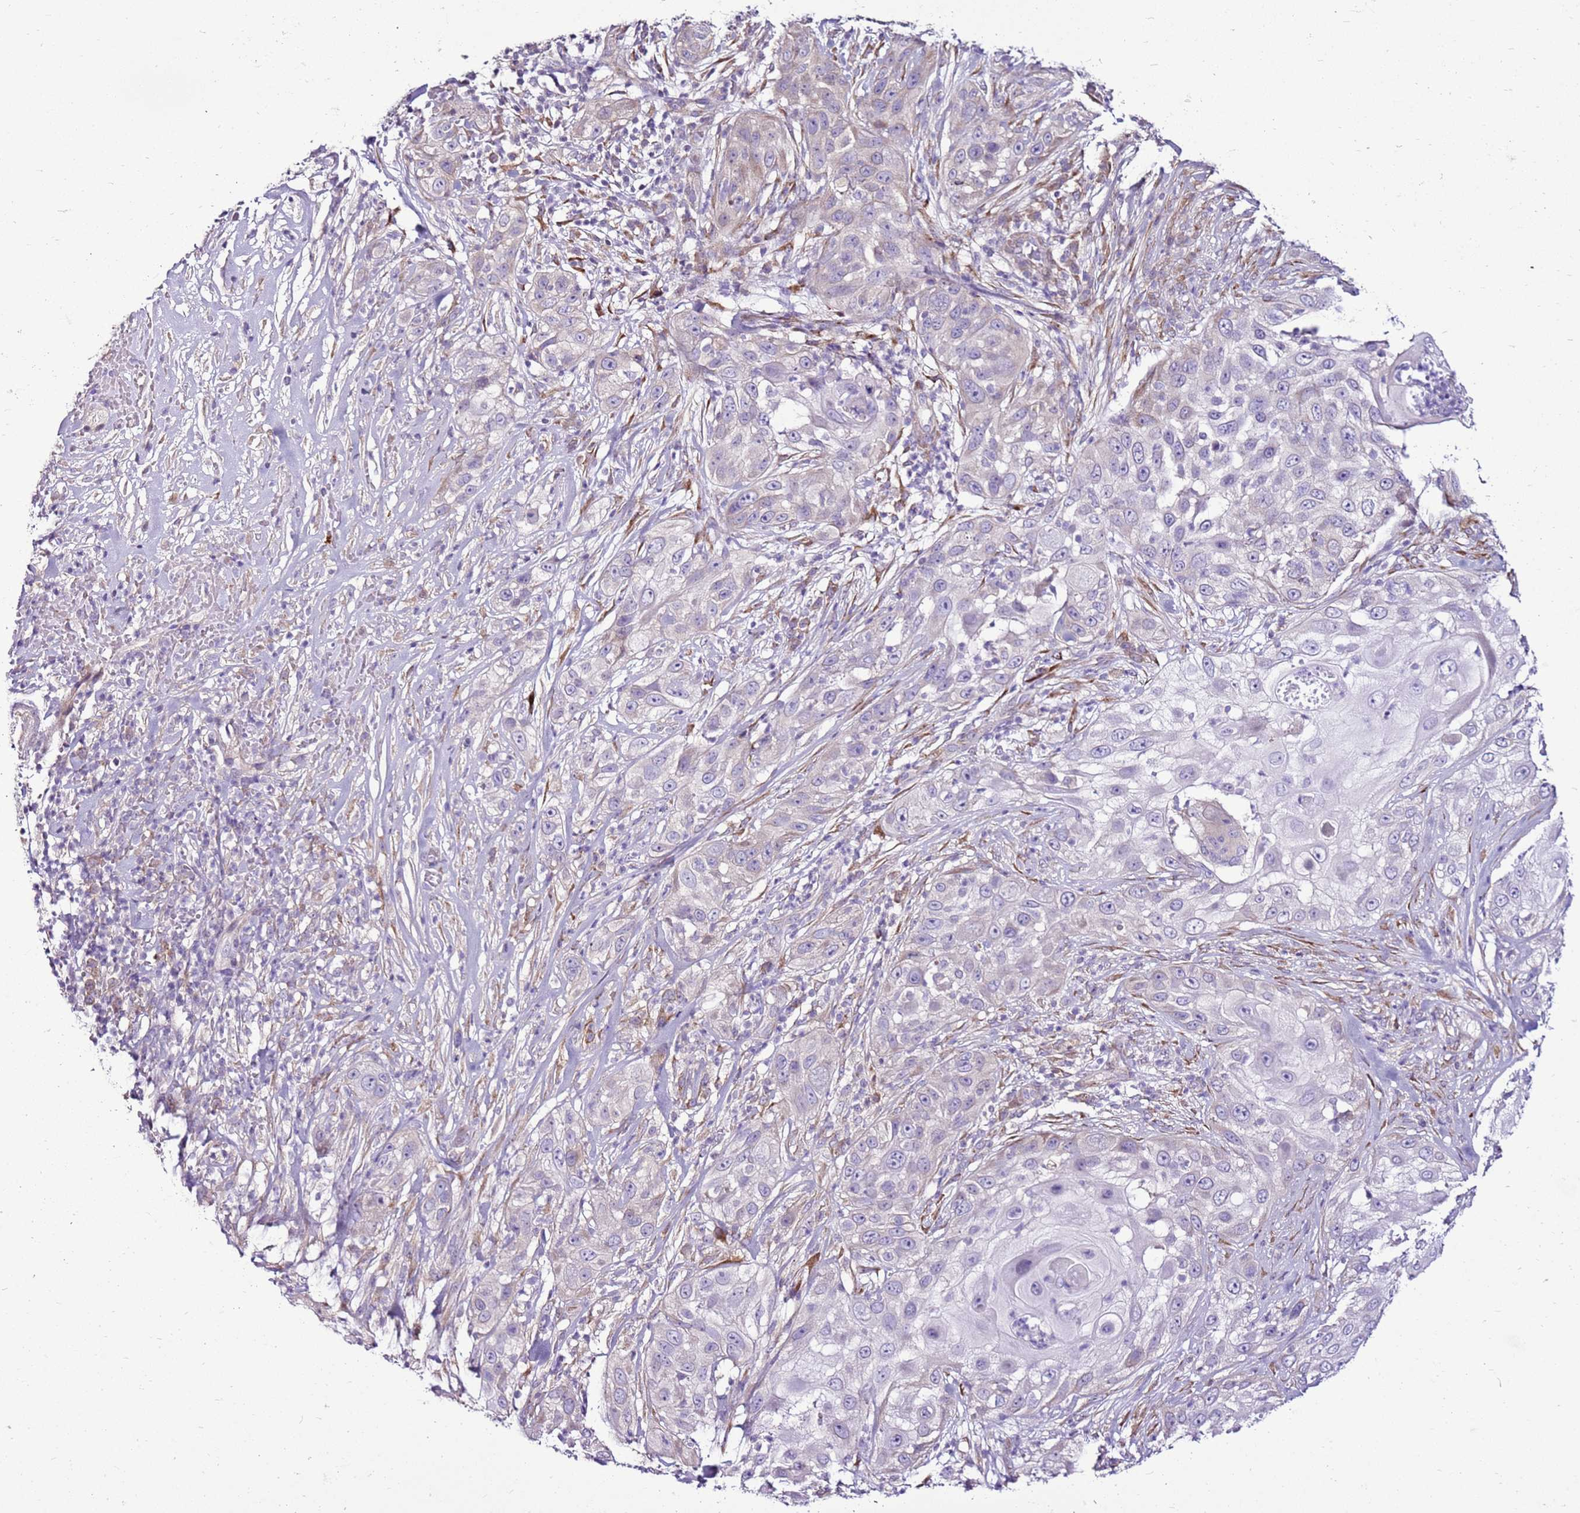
{"staining": {"intensity": "negative", "quantity": "none", "location": "none"}, "tissue": "skin cancer", "cell_type": "Tumor cells", "image_type": "cancer", "snomed": [{"axis": "morphology", "description": "Squamous cell carcinoma, NOS"}, {"axis": "topography", "description": "Skin"}], "caption": "An image of human skin cancer is negative for staining in tumor cells.", "gene": "SLC38A5", "patient": {"sex": "female", "age": 44}}